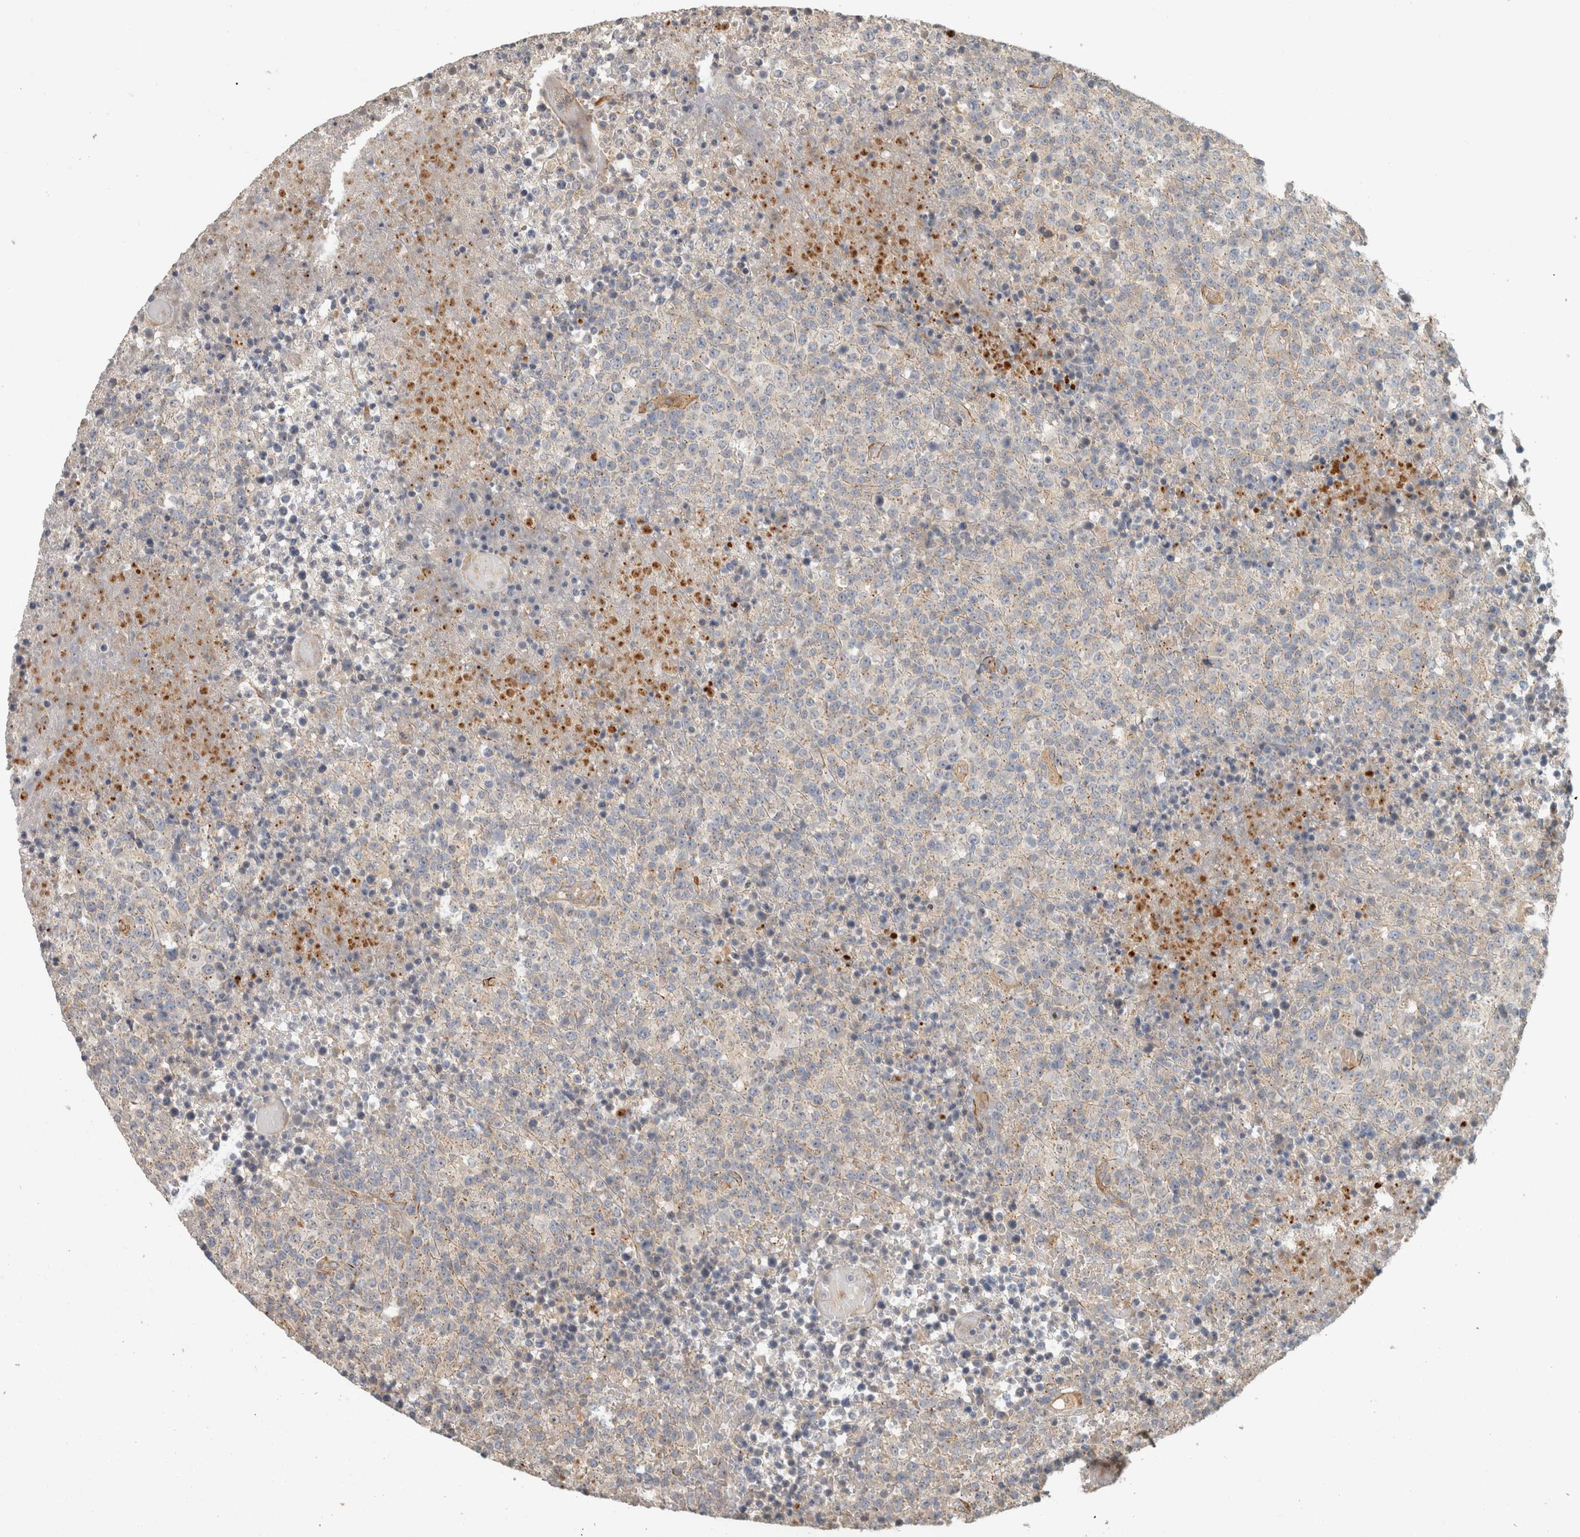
{"staining": {"intensity": "weak", "quantity": "<25%", "location": "cytoplasmic/membranous"}, "tissue": "lymphoma", "cell_type": "Tumor cells", "image_type": "cancer", "snomed": [{"axis": "morphology", "description": "Malignant lymphoma, non-Hodgkin's type, High grade"}, {"axis": "topography", "description": "Lymph node"}], "caption": "Micrograph shows no significant protein positivity in tumor cells of high-grade malignant lymphoma, non-Hodgkin's type.", "gene": "SIPA1L2", "patient": {"sex": "male", "age": 13}}